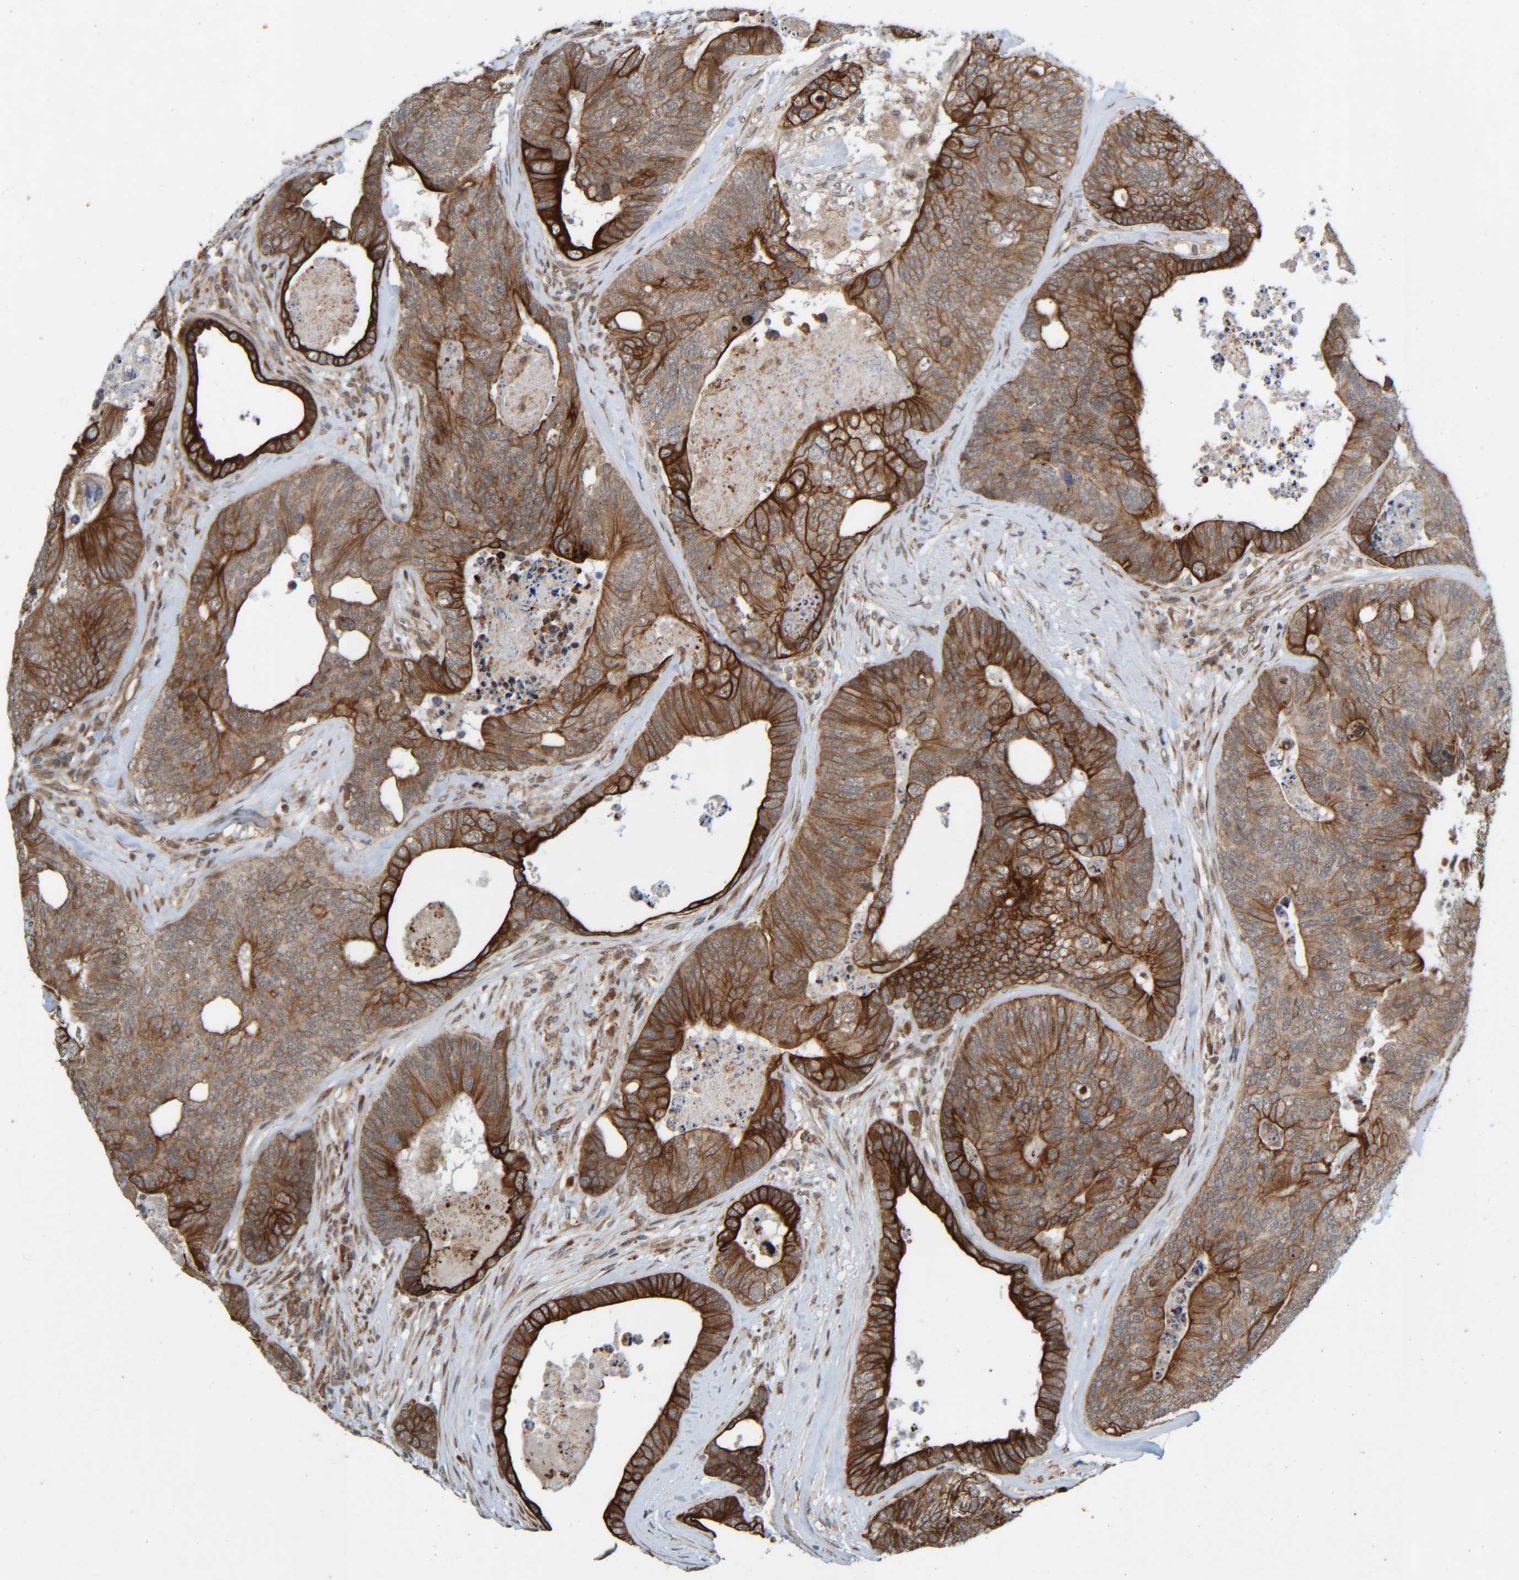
{"staining": {"intensity": "strong", "quantity": ">75%", "location": "cytoplasmic/membranous"}, "tissue": "colorectal cancer", "cell_type": "Tumor cells", "image_type": "cancer", "snomed": [{"axis": "morphology", "description": "Adenocarcinoma, NOS"}, {"axis": "topography", "description": "Colon"}], "caption": "Human colorectal cancer (adenocarcinoma) stained with a brown dye displays strong cytoplasmic/membranous positive positivity in approximately >75% of tumor cells.", "gene": "CCDC57", "patient": {"sex": "female", "age": 67}}